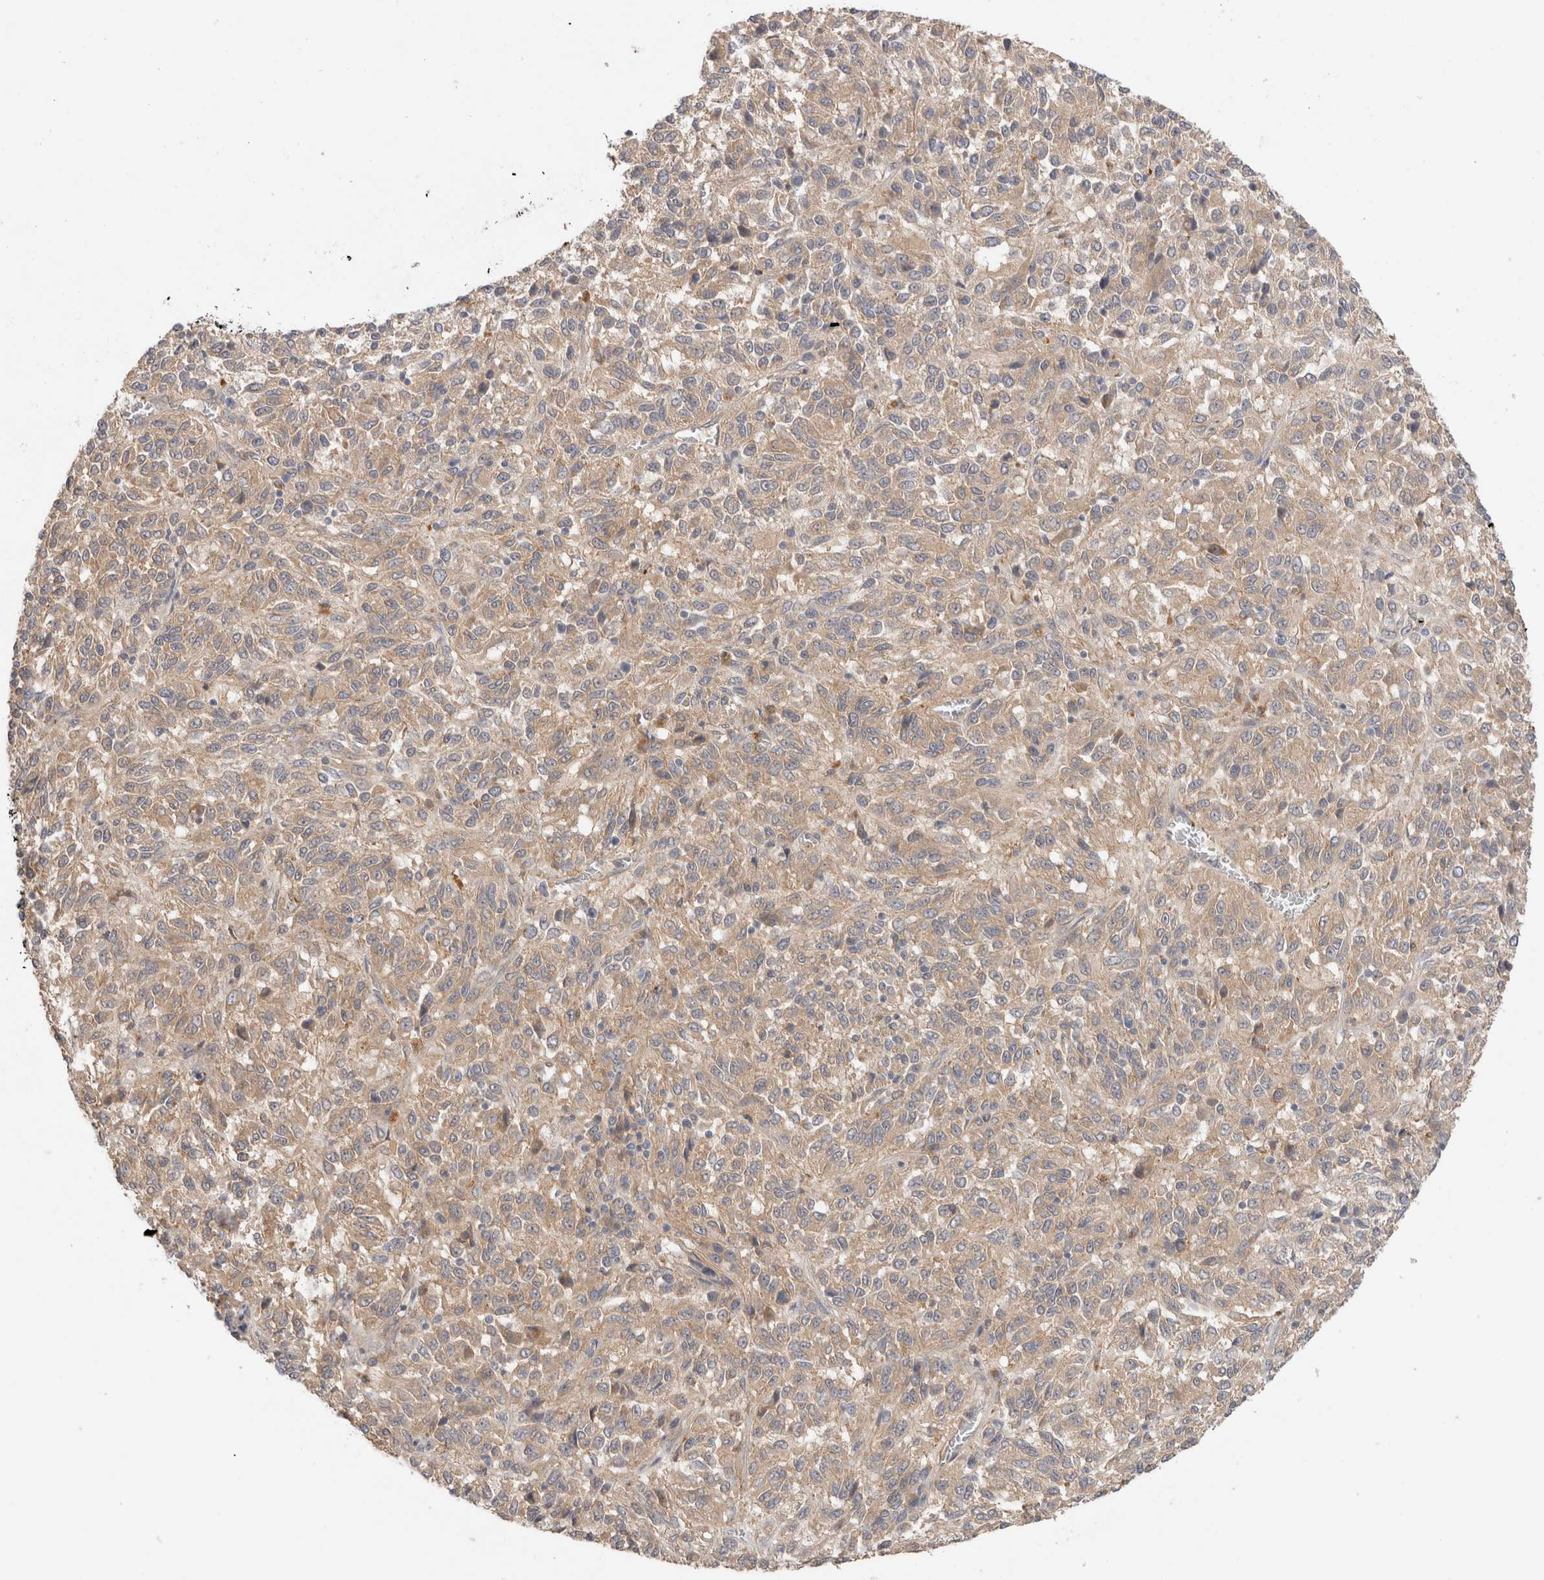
{"staining": {"intensity": "weak", "quantity": ">75%", "location": "cytoplasmic/membranous"}, "tissue": "melanoma", "cell_type": "Tumor cells", "image_type": "cancer", "snomed": [{"axis": "morphology", "description": "Malignant melanoma, Metastatic site"}, {"axis": "topography", "description": "Lung"}], "caption": "Brown immunohistochemical staining in melanoma exhibits weak cytoplasmic/membranous positivity in about >75% of tumor cells.", "gene": "SGK3", "patient": {"sex": "male", "age": 64}}